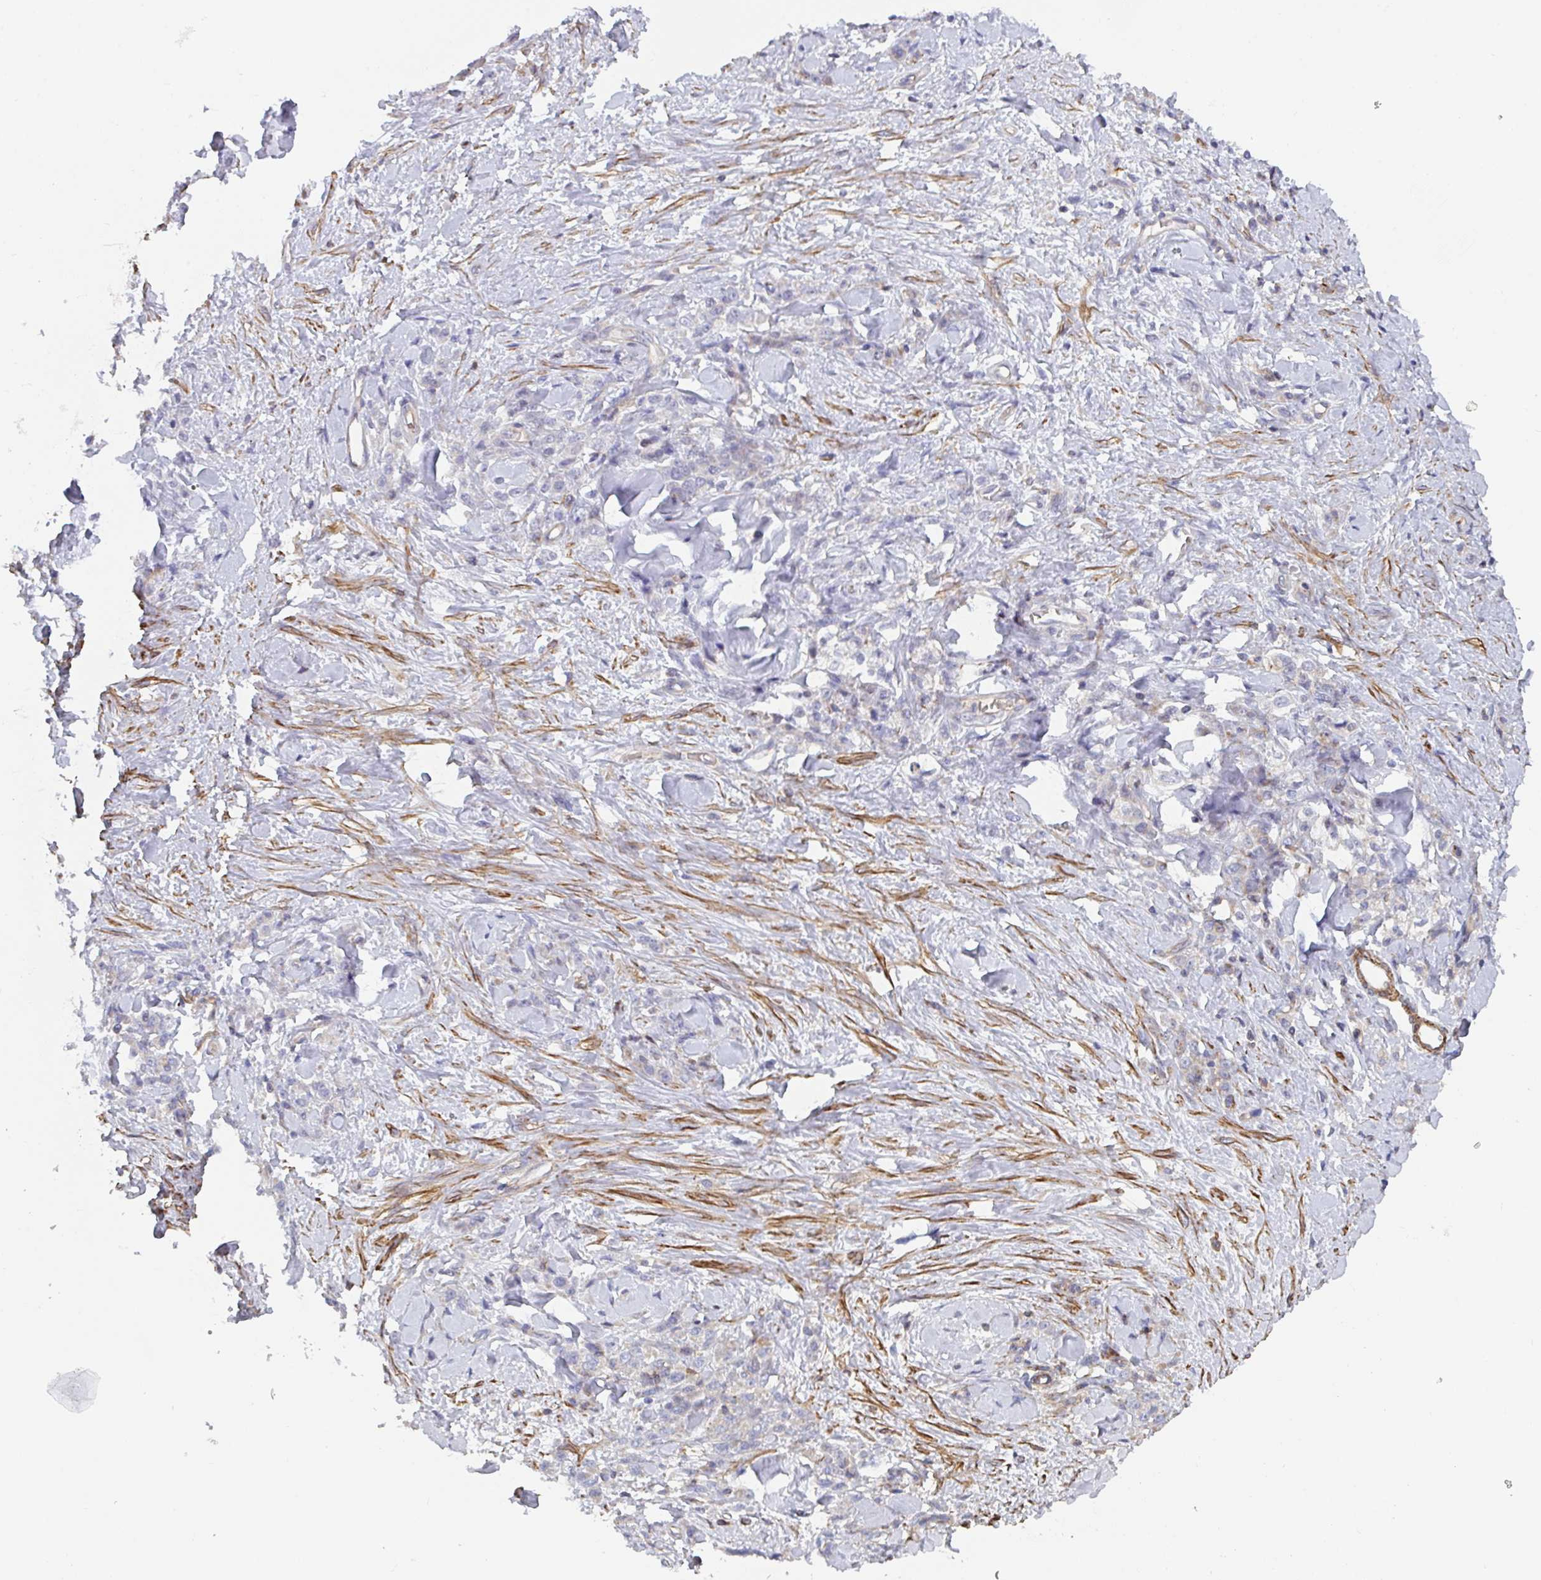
{"staining": {"intensity": "moderate", "quantity": "<25%", "location": "cytoplasmic/membranous"}, "tissue": "stomach cancer", "cell_type": "Tumor cells", "image_type": "cancer", "snomed": [{"axis": "morphology", "description": "Normal tissue, NOS"}, {"axis": "morphology", "description": "Adenocarcinoma, NOS"}, {"axis": "topography", "description": "Stomach"}], "caption": "Human stomach adenocarcinoma stained with a brown dye demonstrates moderate cytoplasmic/membranous positive positivity in approximately <25% of tumor cells.", "gene": "FZD2", "patient": {"sex": "male", "age": 82}}